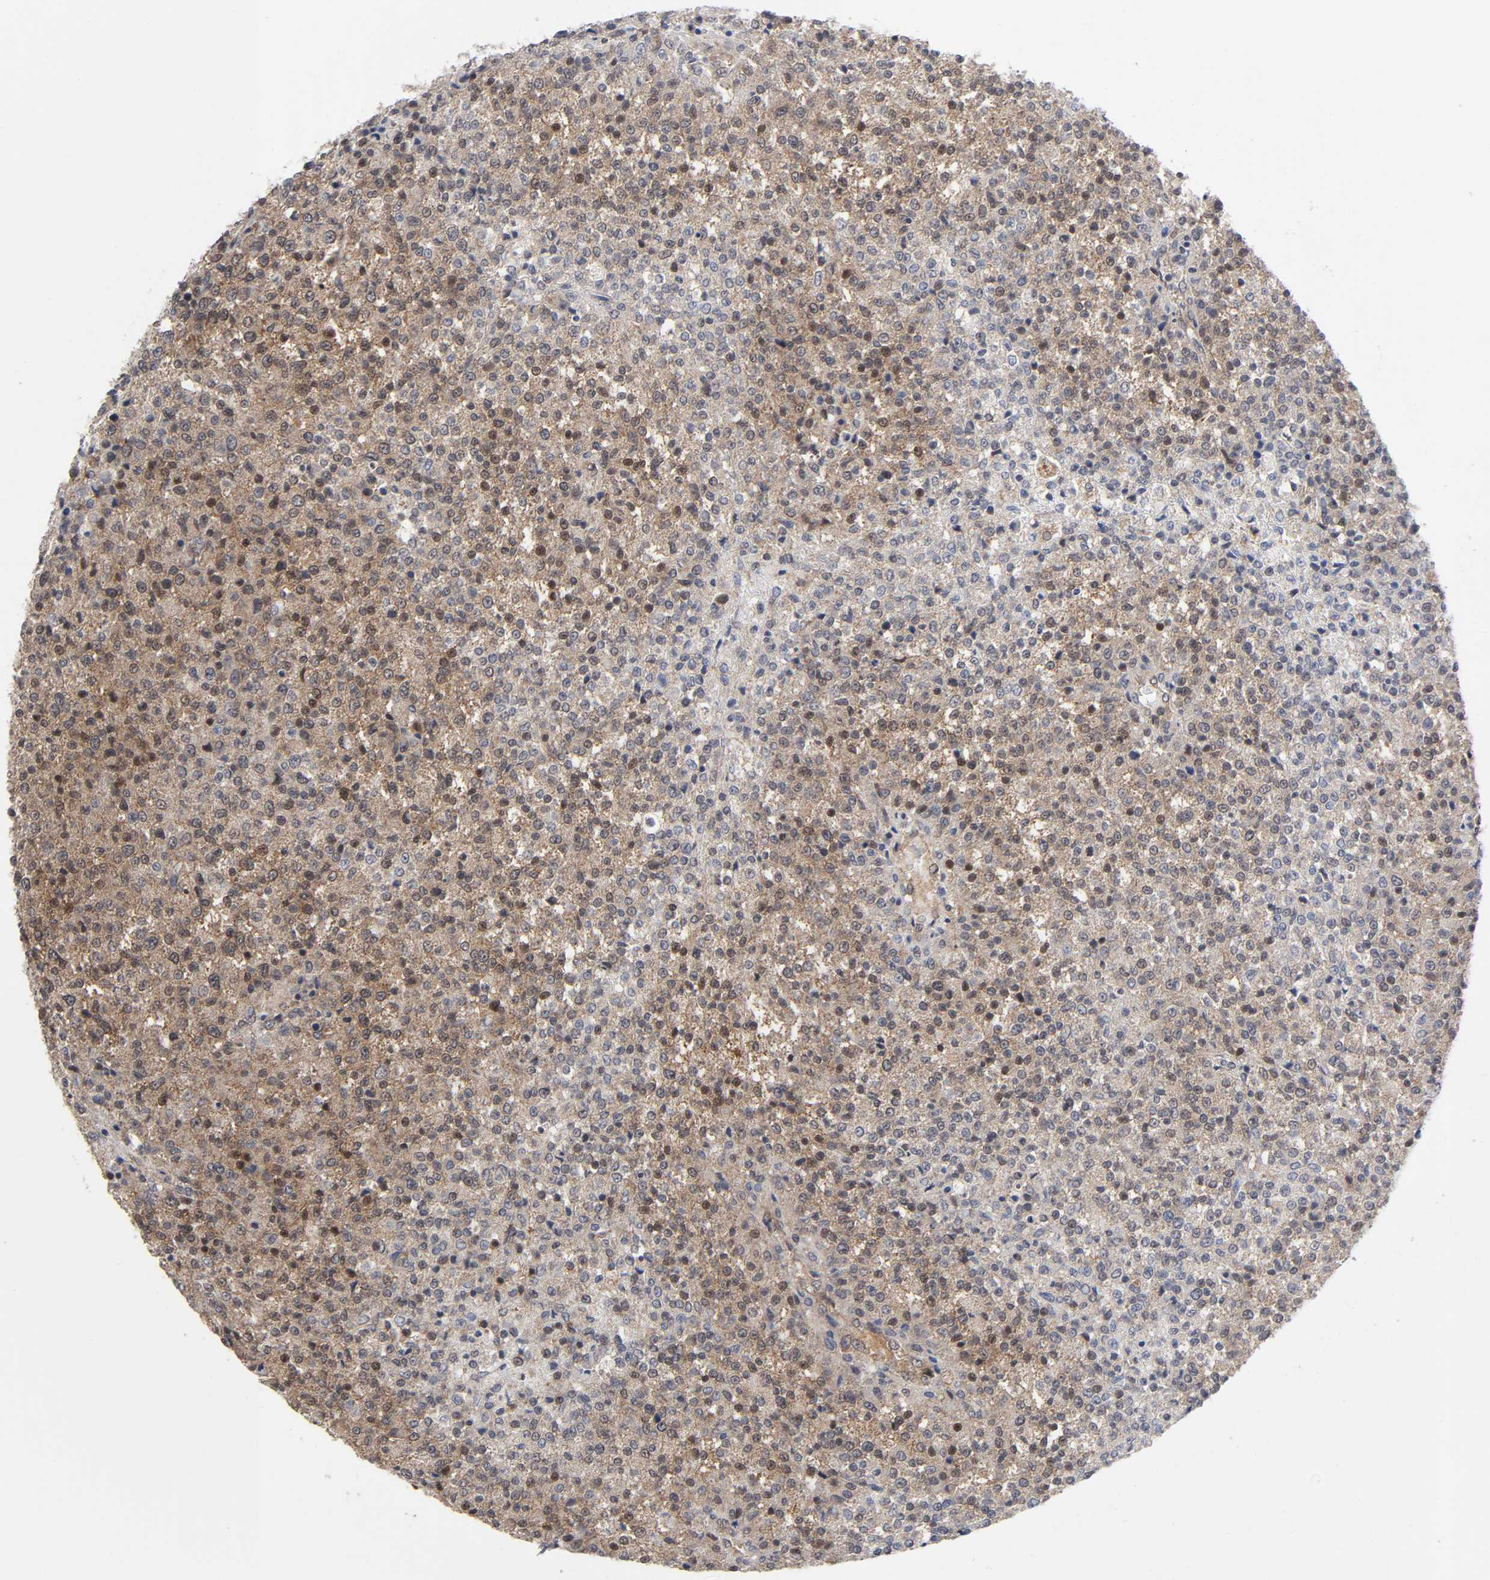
{"staining": {"intensity": "weak", "quantity": ">75%", "location": "cytoplasmic/membranous,nuclear"}, "tissue": "testis cancer", "cell_type": "Tumor cells", "image_type": "cancer", "snomed": [{"axis": "morphology", "description": "Seminoma, NOS"}, {"axis": "topography", "description": "Testis"}], "caption": "Human testis seminoma stained for a protein (brown) reveals weak cytoplasmic/membranous and nuclear positive expression in approximately >75% of tumor cells.", "gene": "CASP9", "patient": {"sex": "male", "age": 59}}